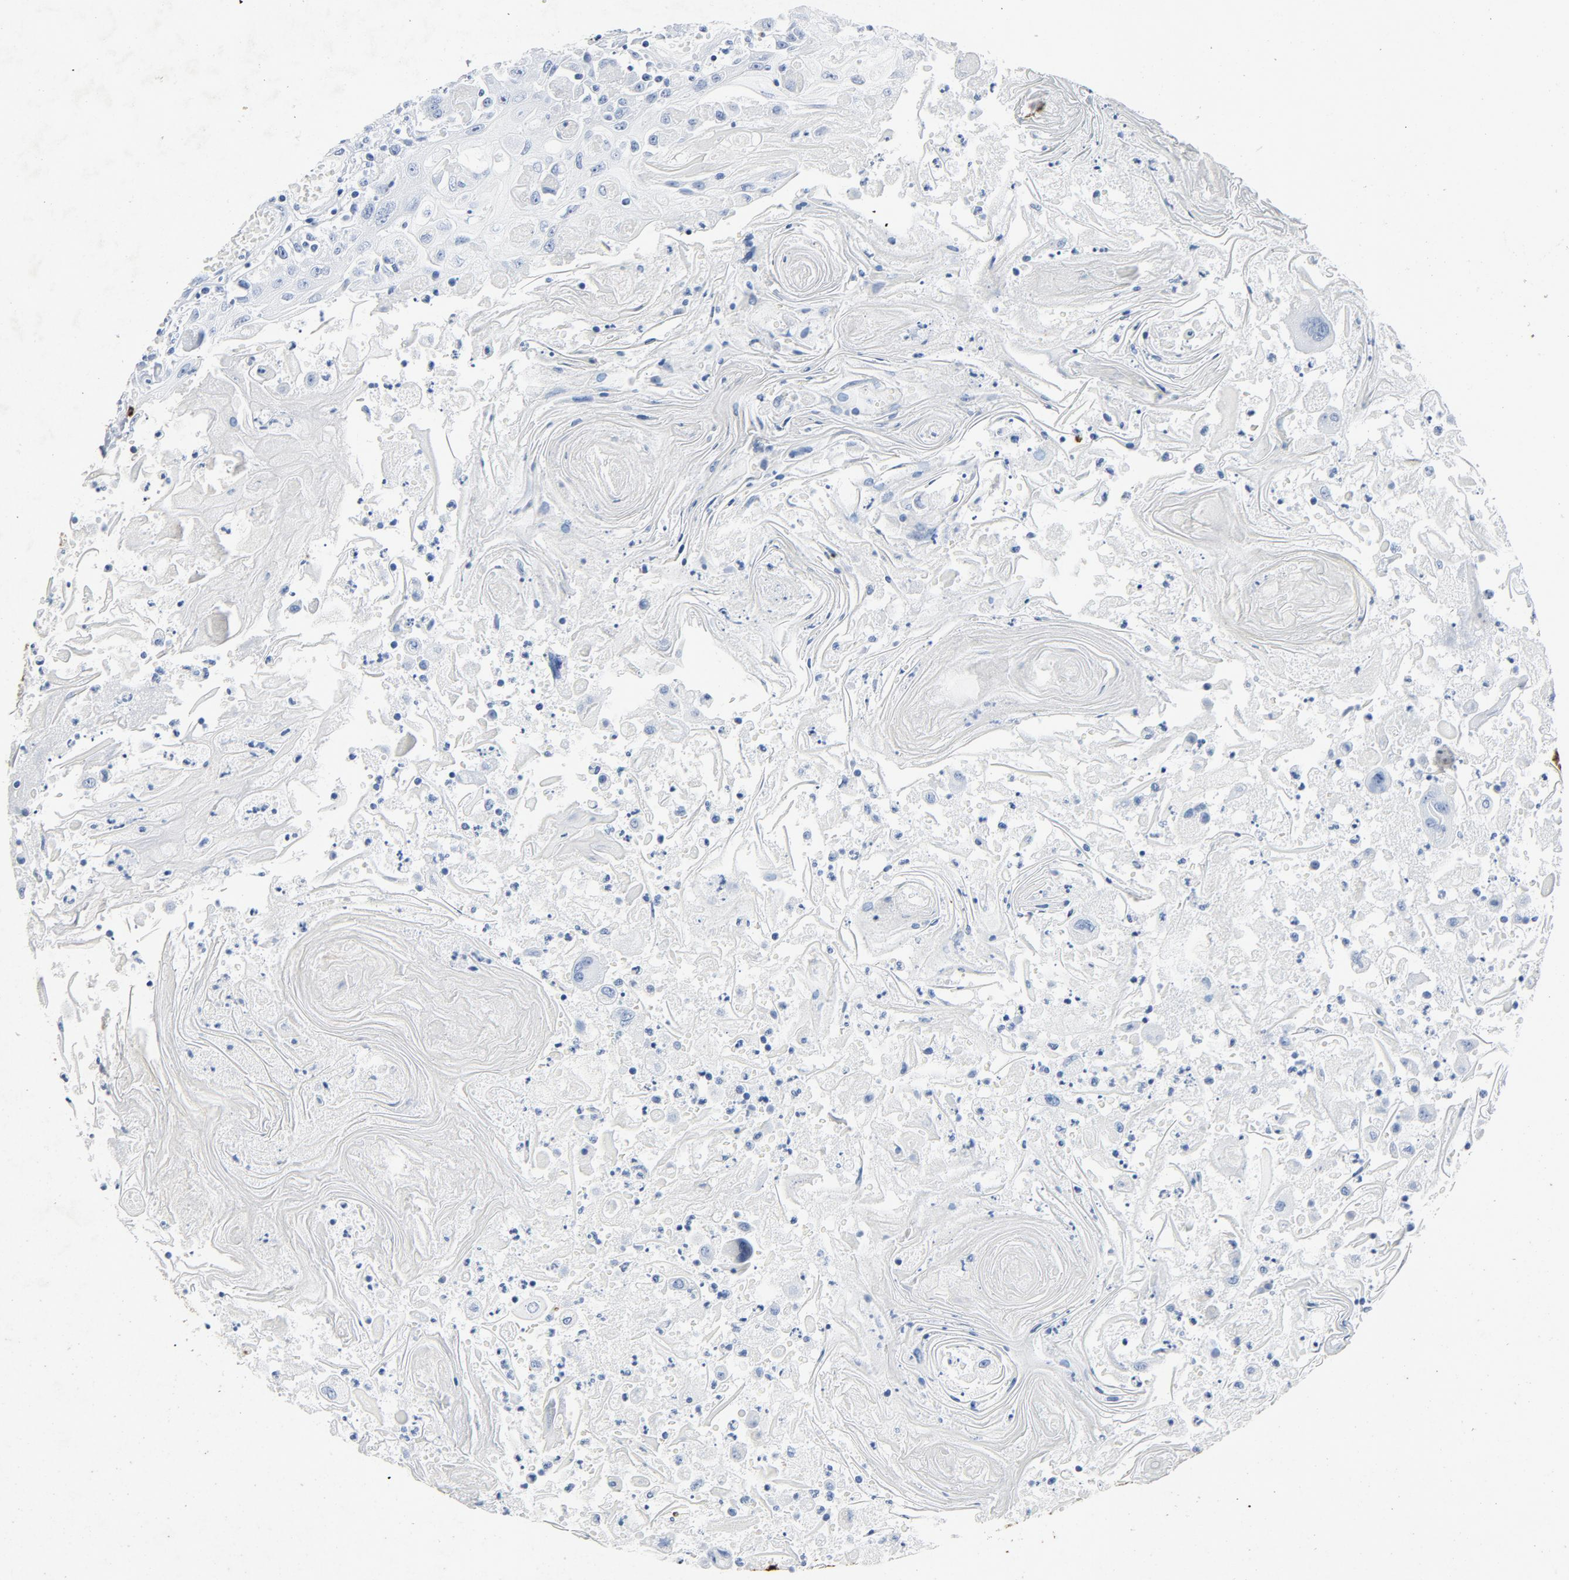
{"staining": {"intensity": "negative", "quantity": "none", "location": "none"}, "tissue": "head and neck cancer", "cell_type": "Tumor cells", "image_type": "cancer", "snomed": [{"axis": "morphology", "description": "Squamous cell carcinoma, NOS"}, {"axis": "topography", "description": "Oral tissue"}, {"axis": "topography", "description": "Head-Neck"}], "caption": "This is an immunohistochemistry histopathology image of head and neck cancer. There is no expression in tumor cells.", "gene": "PTPRB", "patient": {"sex": "female", "age": 76}}